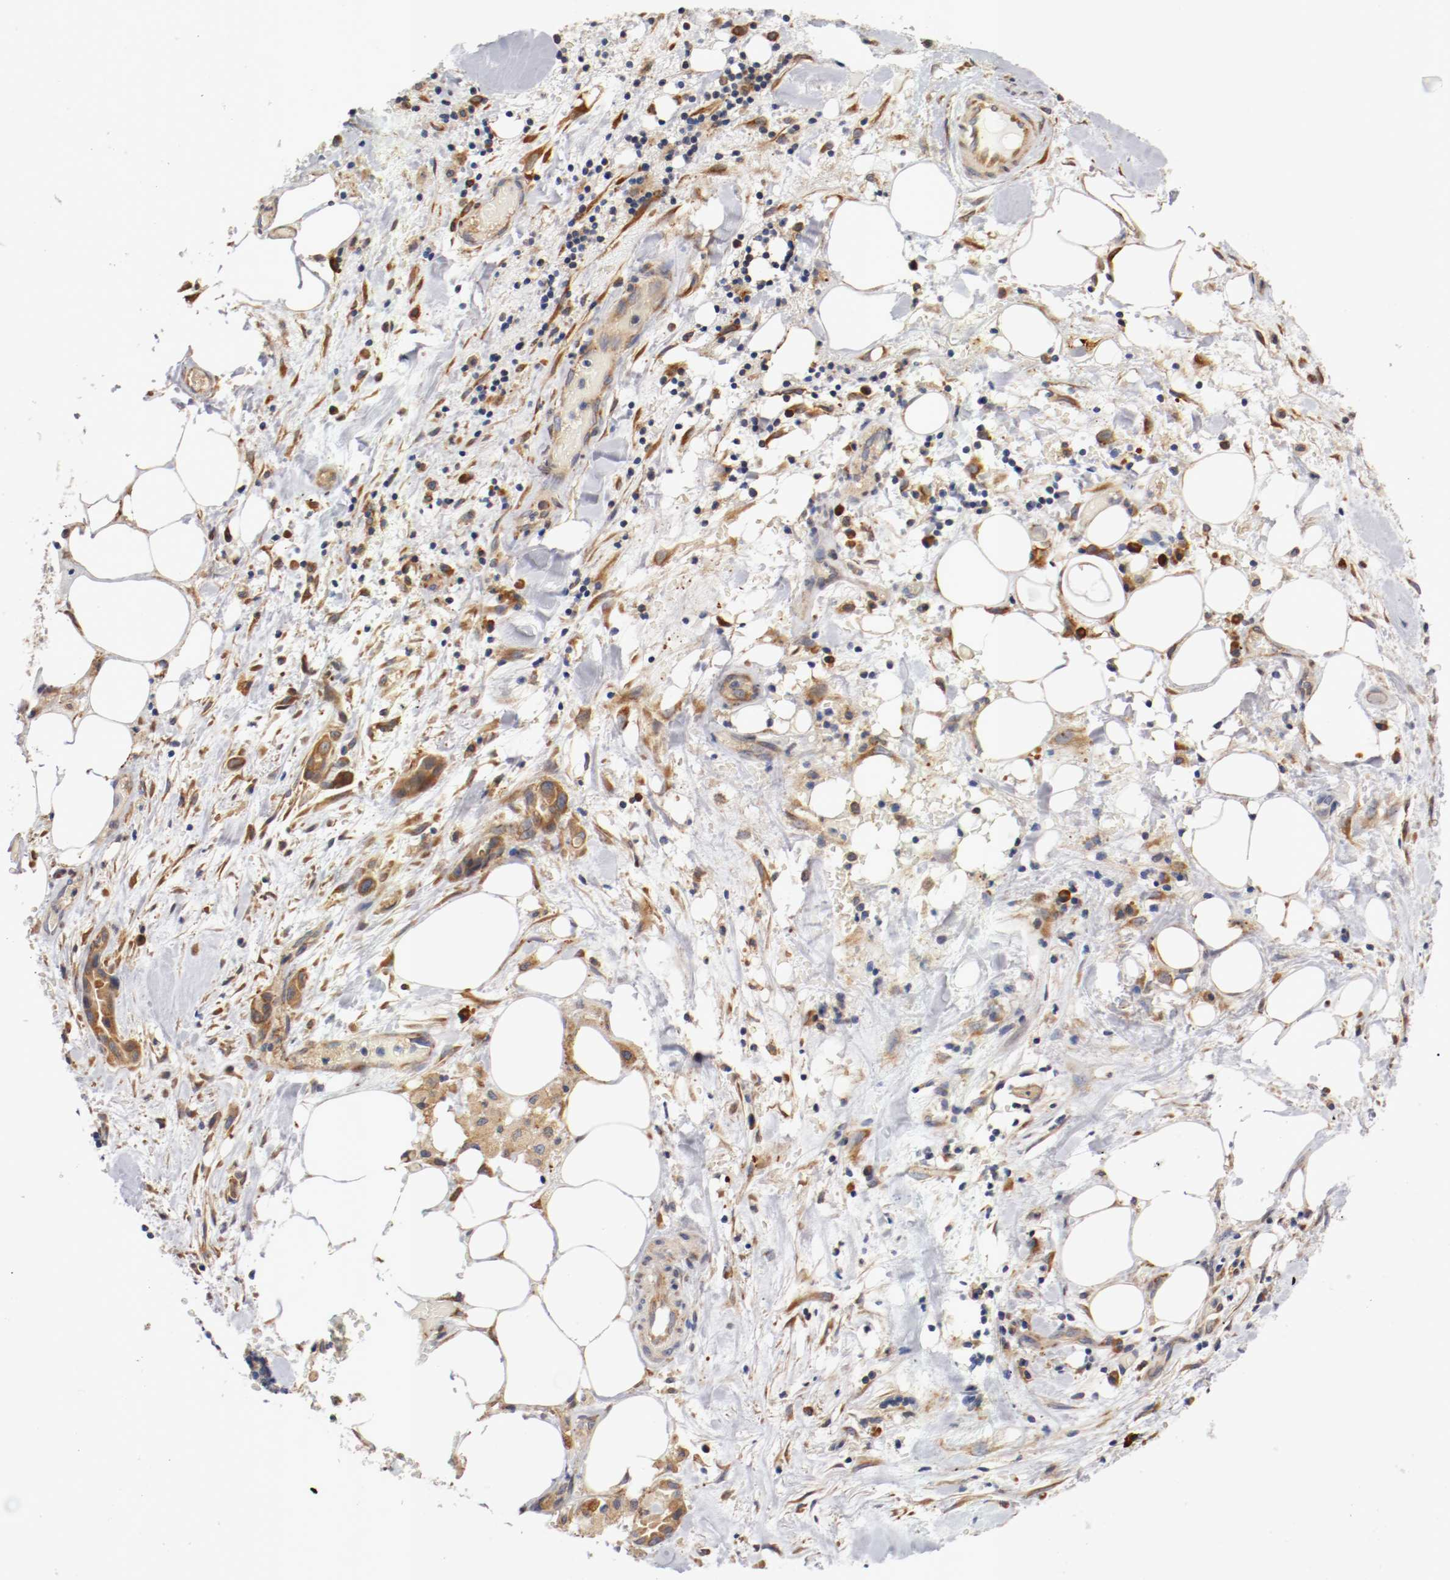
{"staining": {"intensity": "moderate", "quantity": ">75%", "location": "cytoplasmic/membranous"}, "tissue": "liver cancer", "cell_type": "Tumor cells", "image_type": "cancer", "snomed": [{"axis": "morphology", "description": "Cholangiocarcinoma"}, {"axis": "topography", "description": "Liver"}], "caption": "High-power microscopy captured an IHC image of liver cancer, revealing moderate cytoplasmic/membranous expression in approximately >75% of tumor cells. (IHC, brightfield microscopy, high magnification).", "gene": "TNFSF13", "patient": {"sex": "female", "age": 68}}